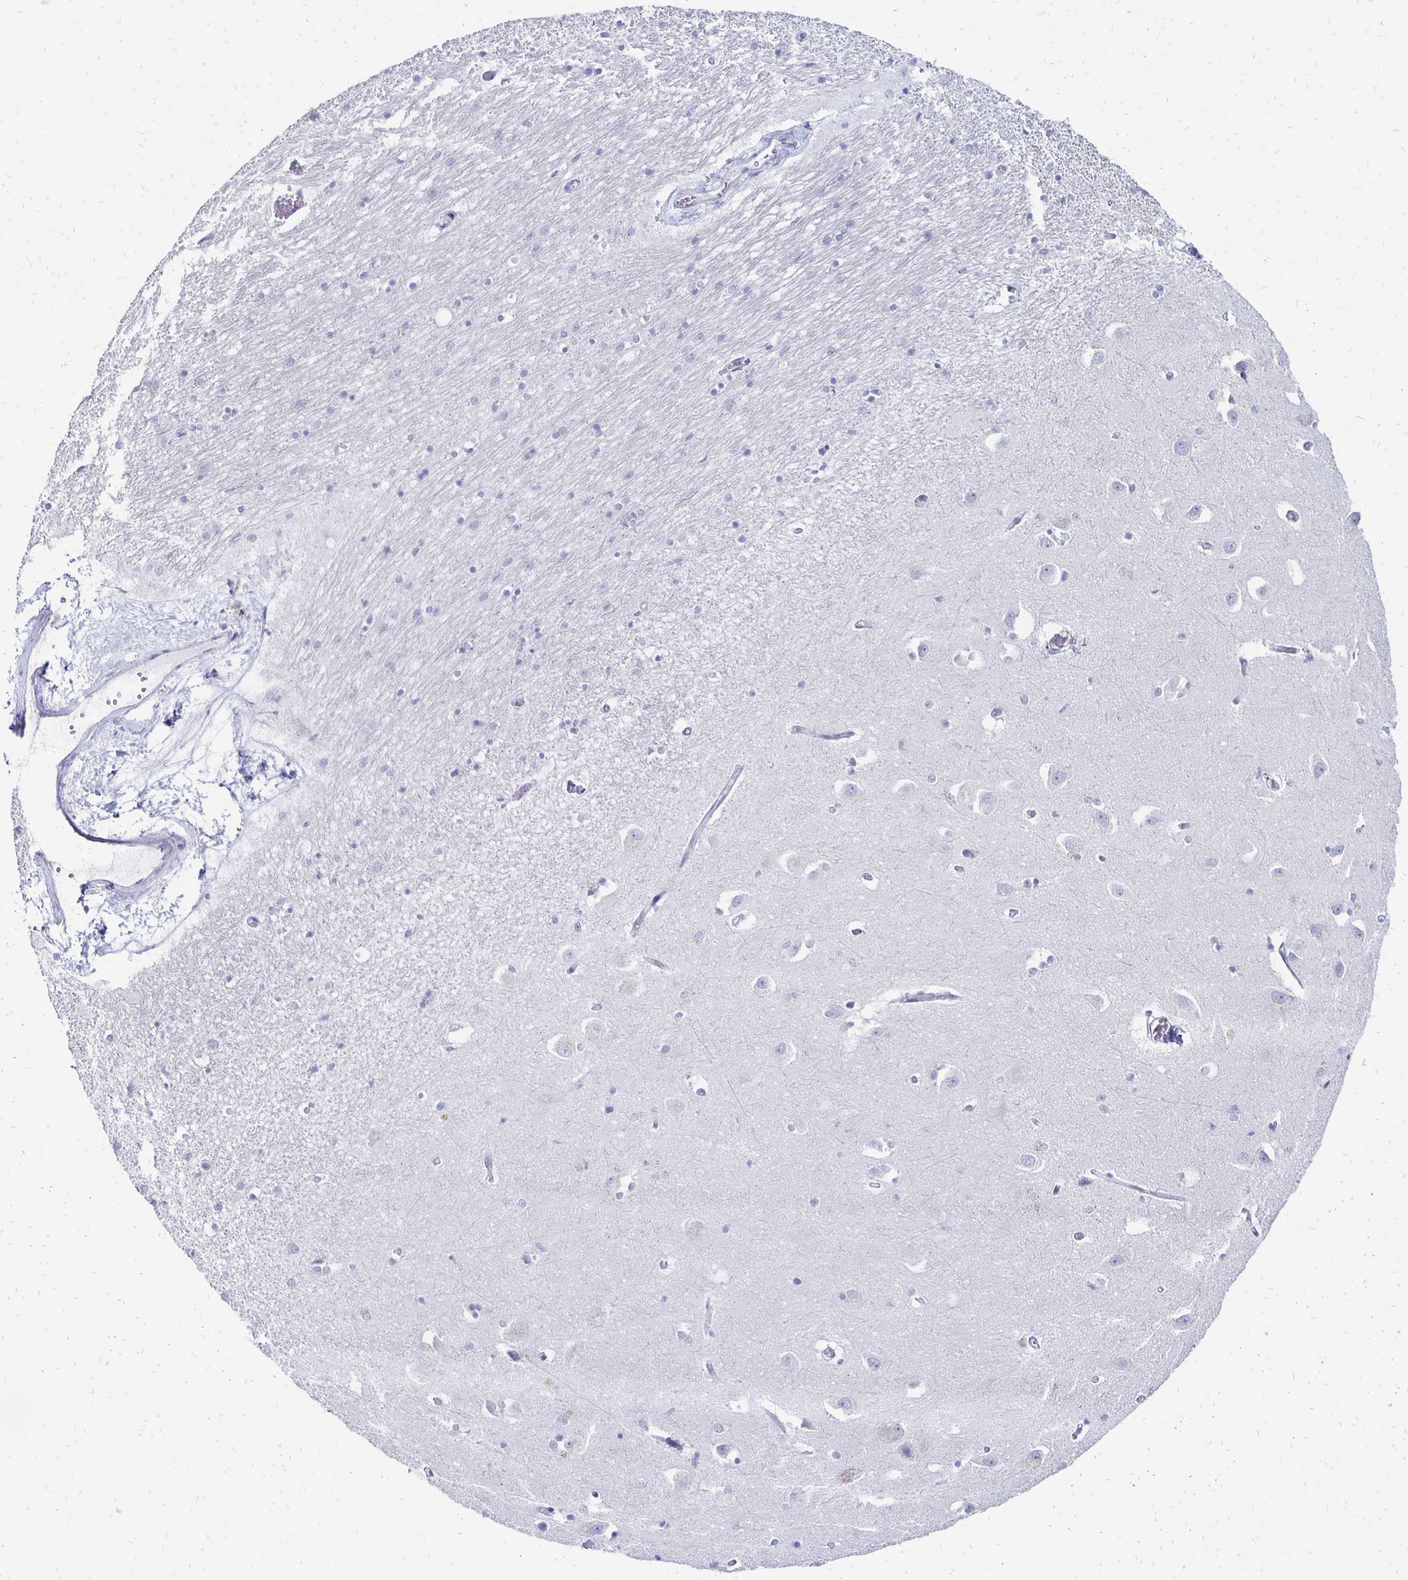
{"staining": {"intensity": "negative", "quantity": "none", "location": "none"}, "tissue": "caudate", "cell_type": "Glial cells", "image_type": "normal", "snomed": [{"axis": "morphology", "description": "Normal tissue, NOS"}, {"axis": "topography", "description": "Lateral ventricle wall"}, {"axis": "topography", "description": "Hippocampus"}], "caption": "Immunohistochemistry histopathology image of unremarkable caudate: human caudate stained with DAB (3,3'-diaminobenzidine) reveals no significant protein positivity in glial cells.", "gene": "SYT2", "patient": {"sex": "female", "age": 63}}